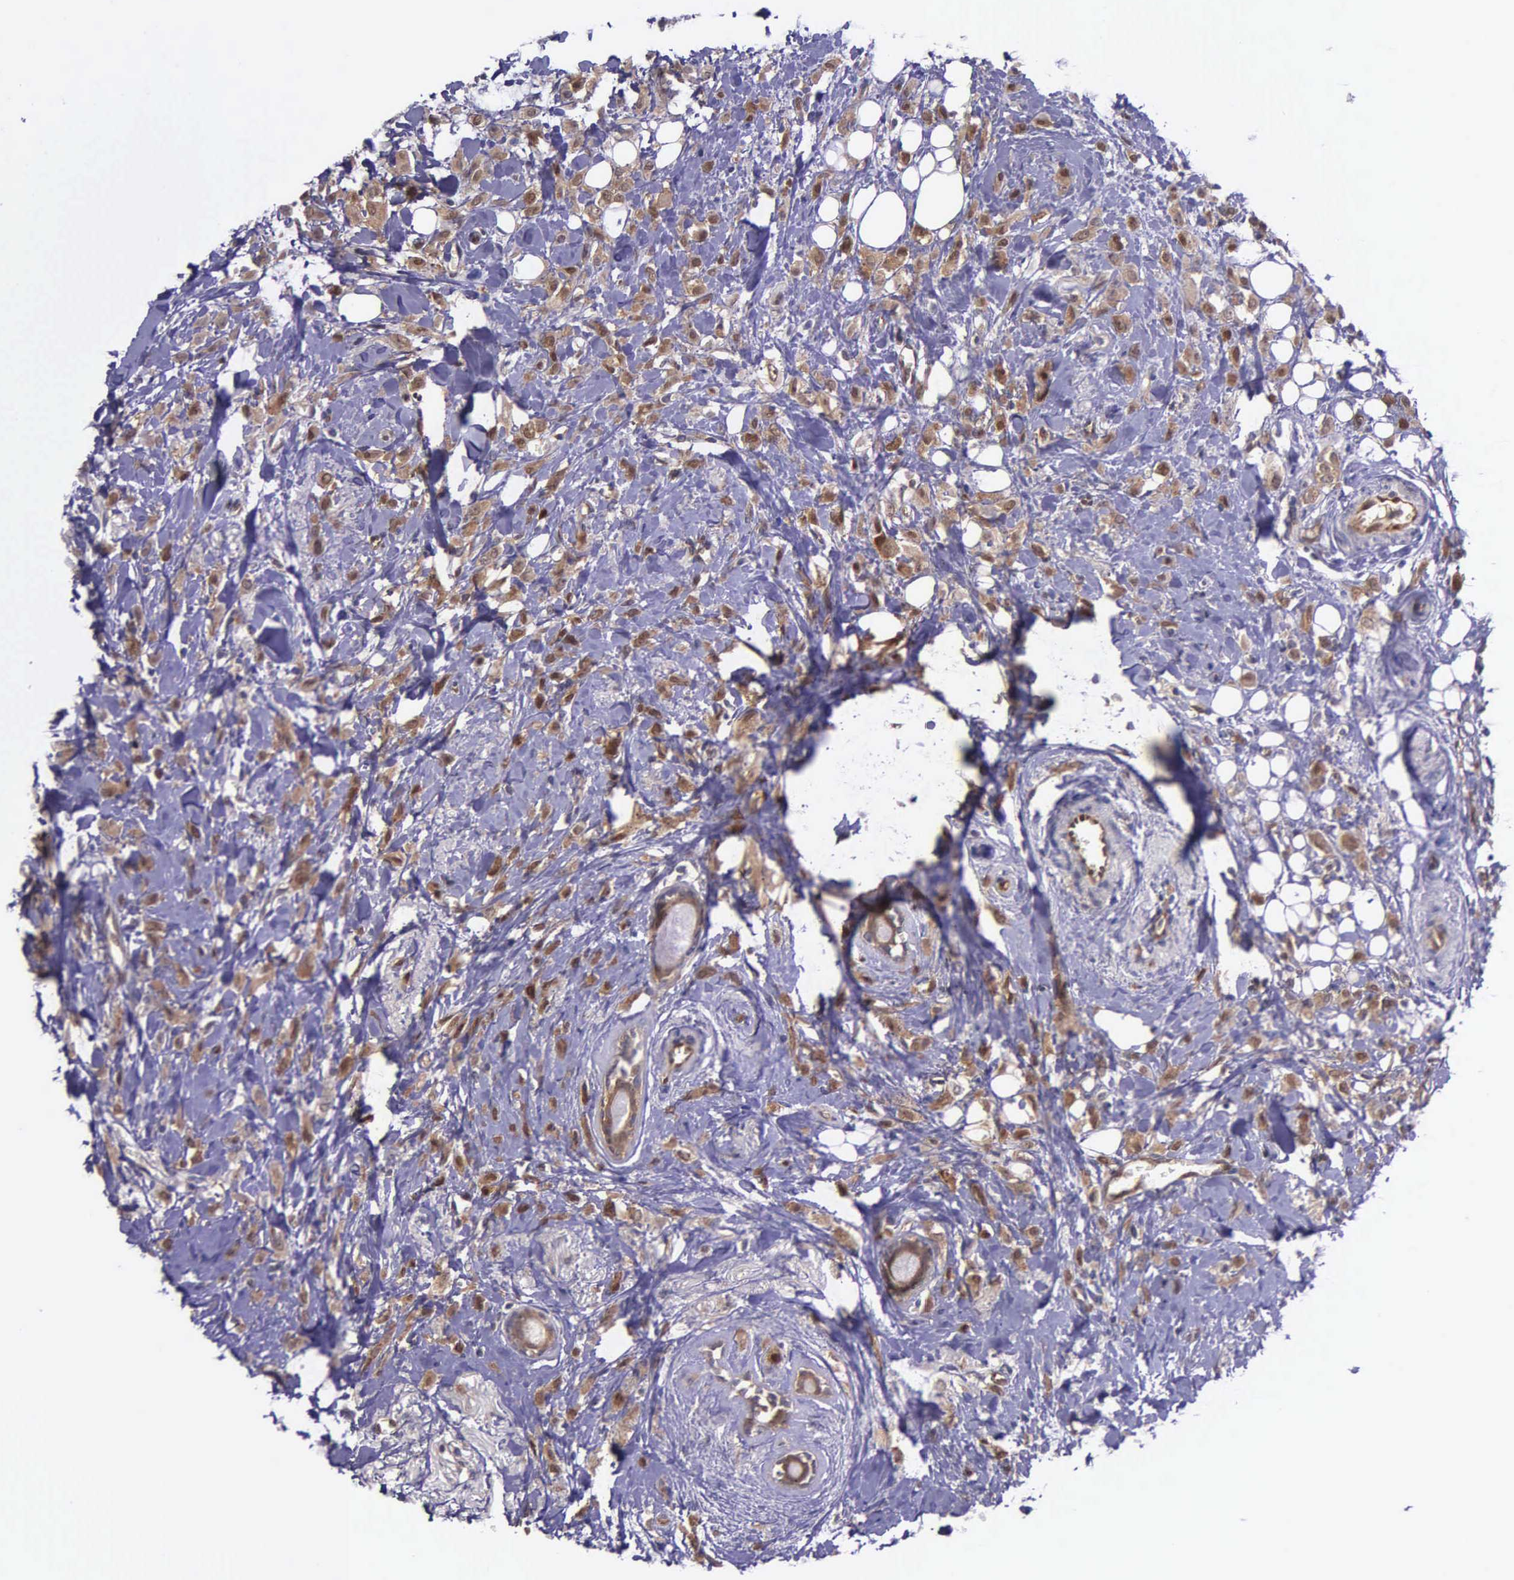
{"staining": {"intensity": "strong", "quantity": ">75%", "location": "cytoplasmic/membranous,nuclear"}, "tissue": "breast cancer", "cell_type": "Tumor cells", "image_type": "cancer", "snomed": [{"axis": "morphology", "description": "Lobular carcinoma"}, {"axis": "topography", "description": "Breast"}], "caption": "This is an image of IHC staining of breast lobular carcinoma, which shows strong positivity in the cytoplasmic/membranous and nuclear of tumor cells.", "gene": "GMPR2", "patient": {"sex": "female", "age": 57}}